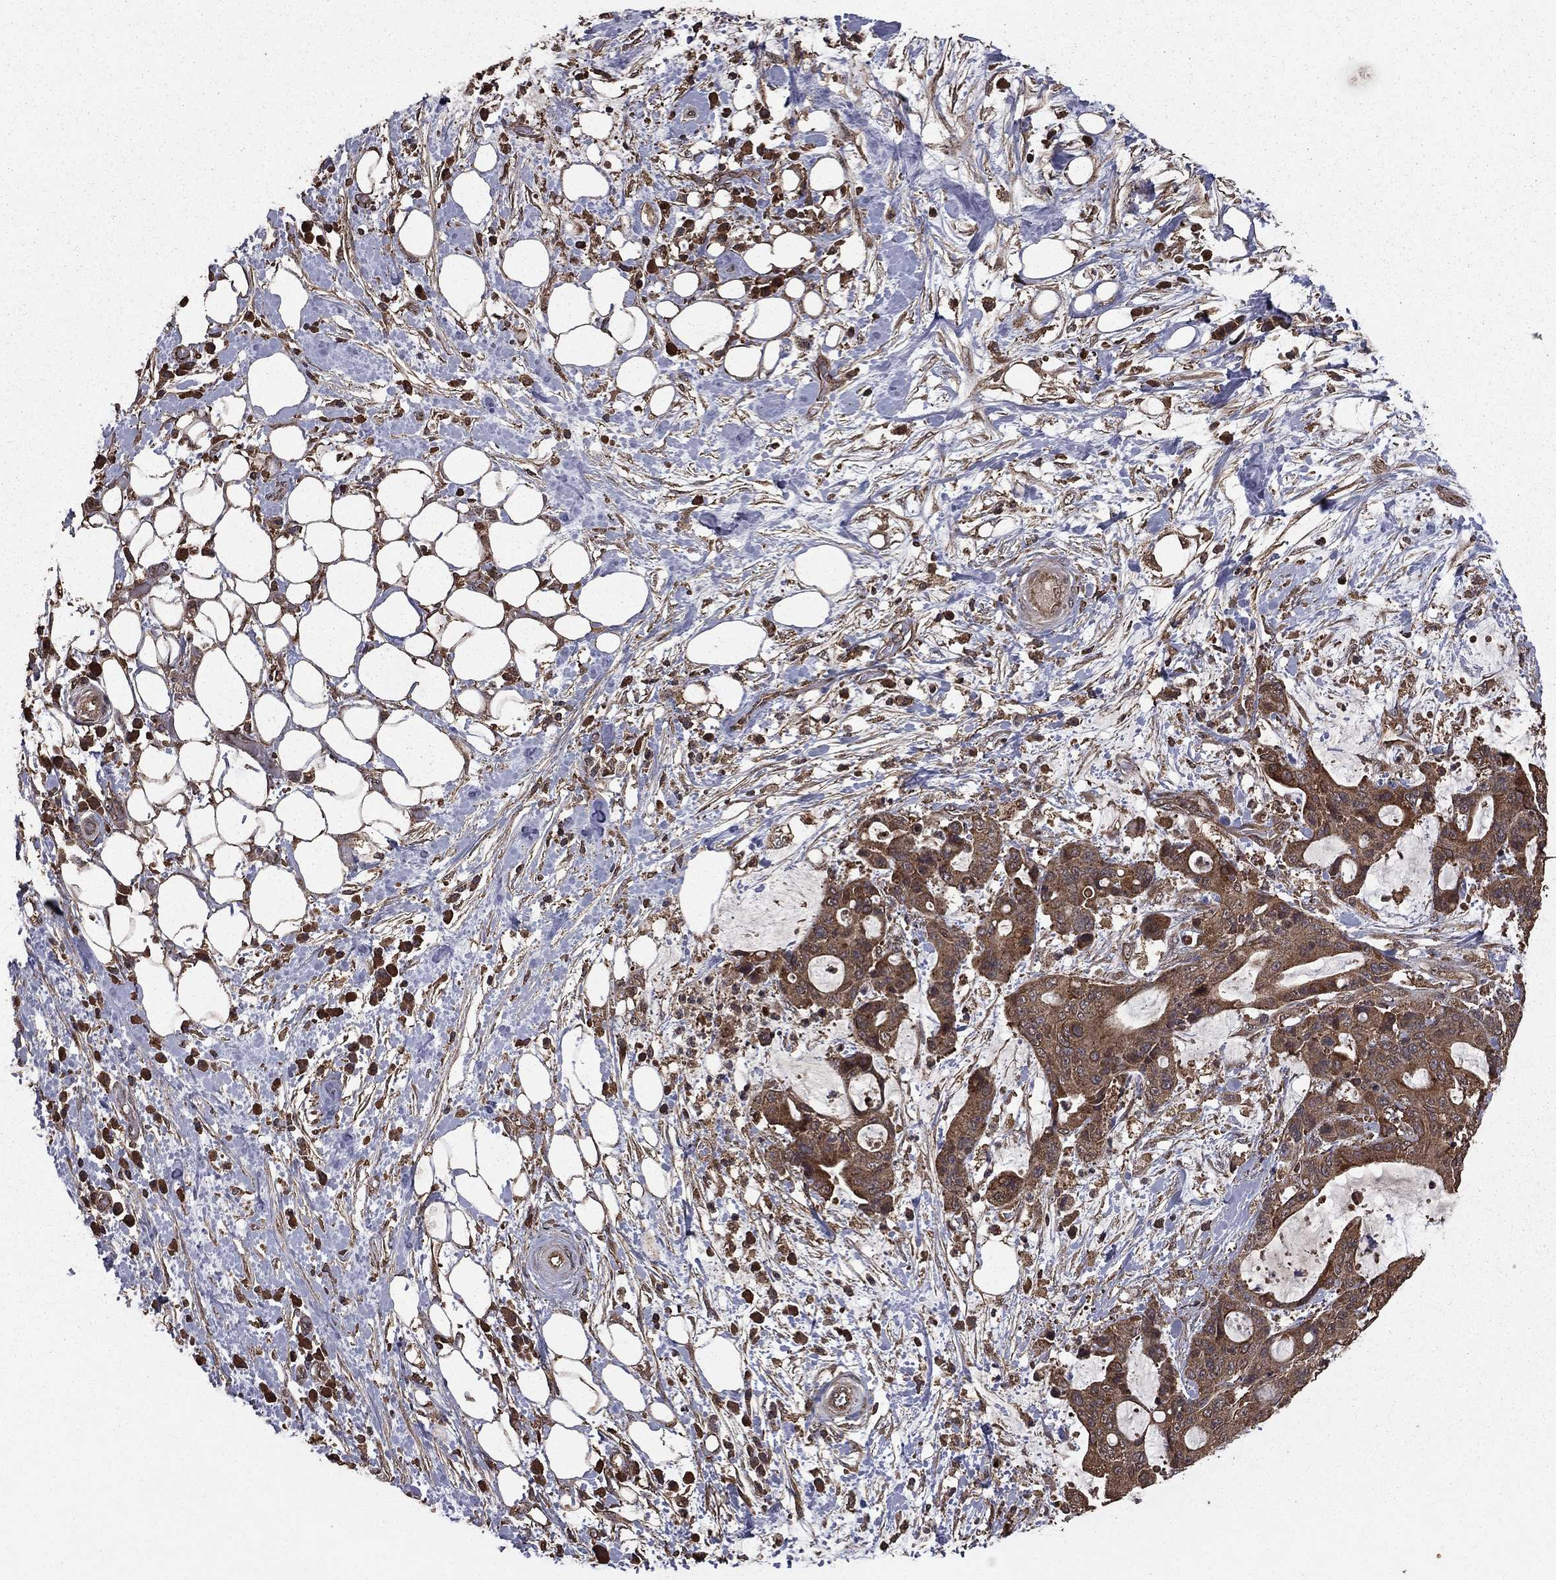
{"staining": {"intensity": "moderate", "quantity": ">75%", "location": "cytoplasmic/membranous"}, "tissue": "liver cancer", "cell_type": "Tumor cells", "image_type": "cancer", "snomed": [{"axis": "morphology", "description": "Cholangiocarcinoma"}, {"axis": "topography", "description": "Liver"}], "caption": "Liver cancer stained with DAB IHC exhibits medium levels of moderate cytoplasmic/membranous staining in approximately >75% of tumor cells.", "gene": "BIRC6", "patient": {"sex": "female", "age": 73}}